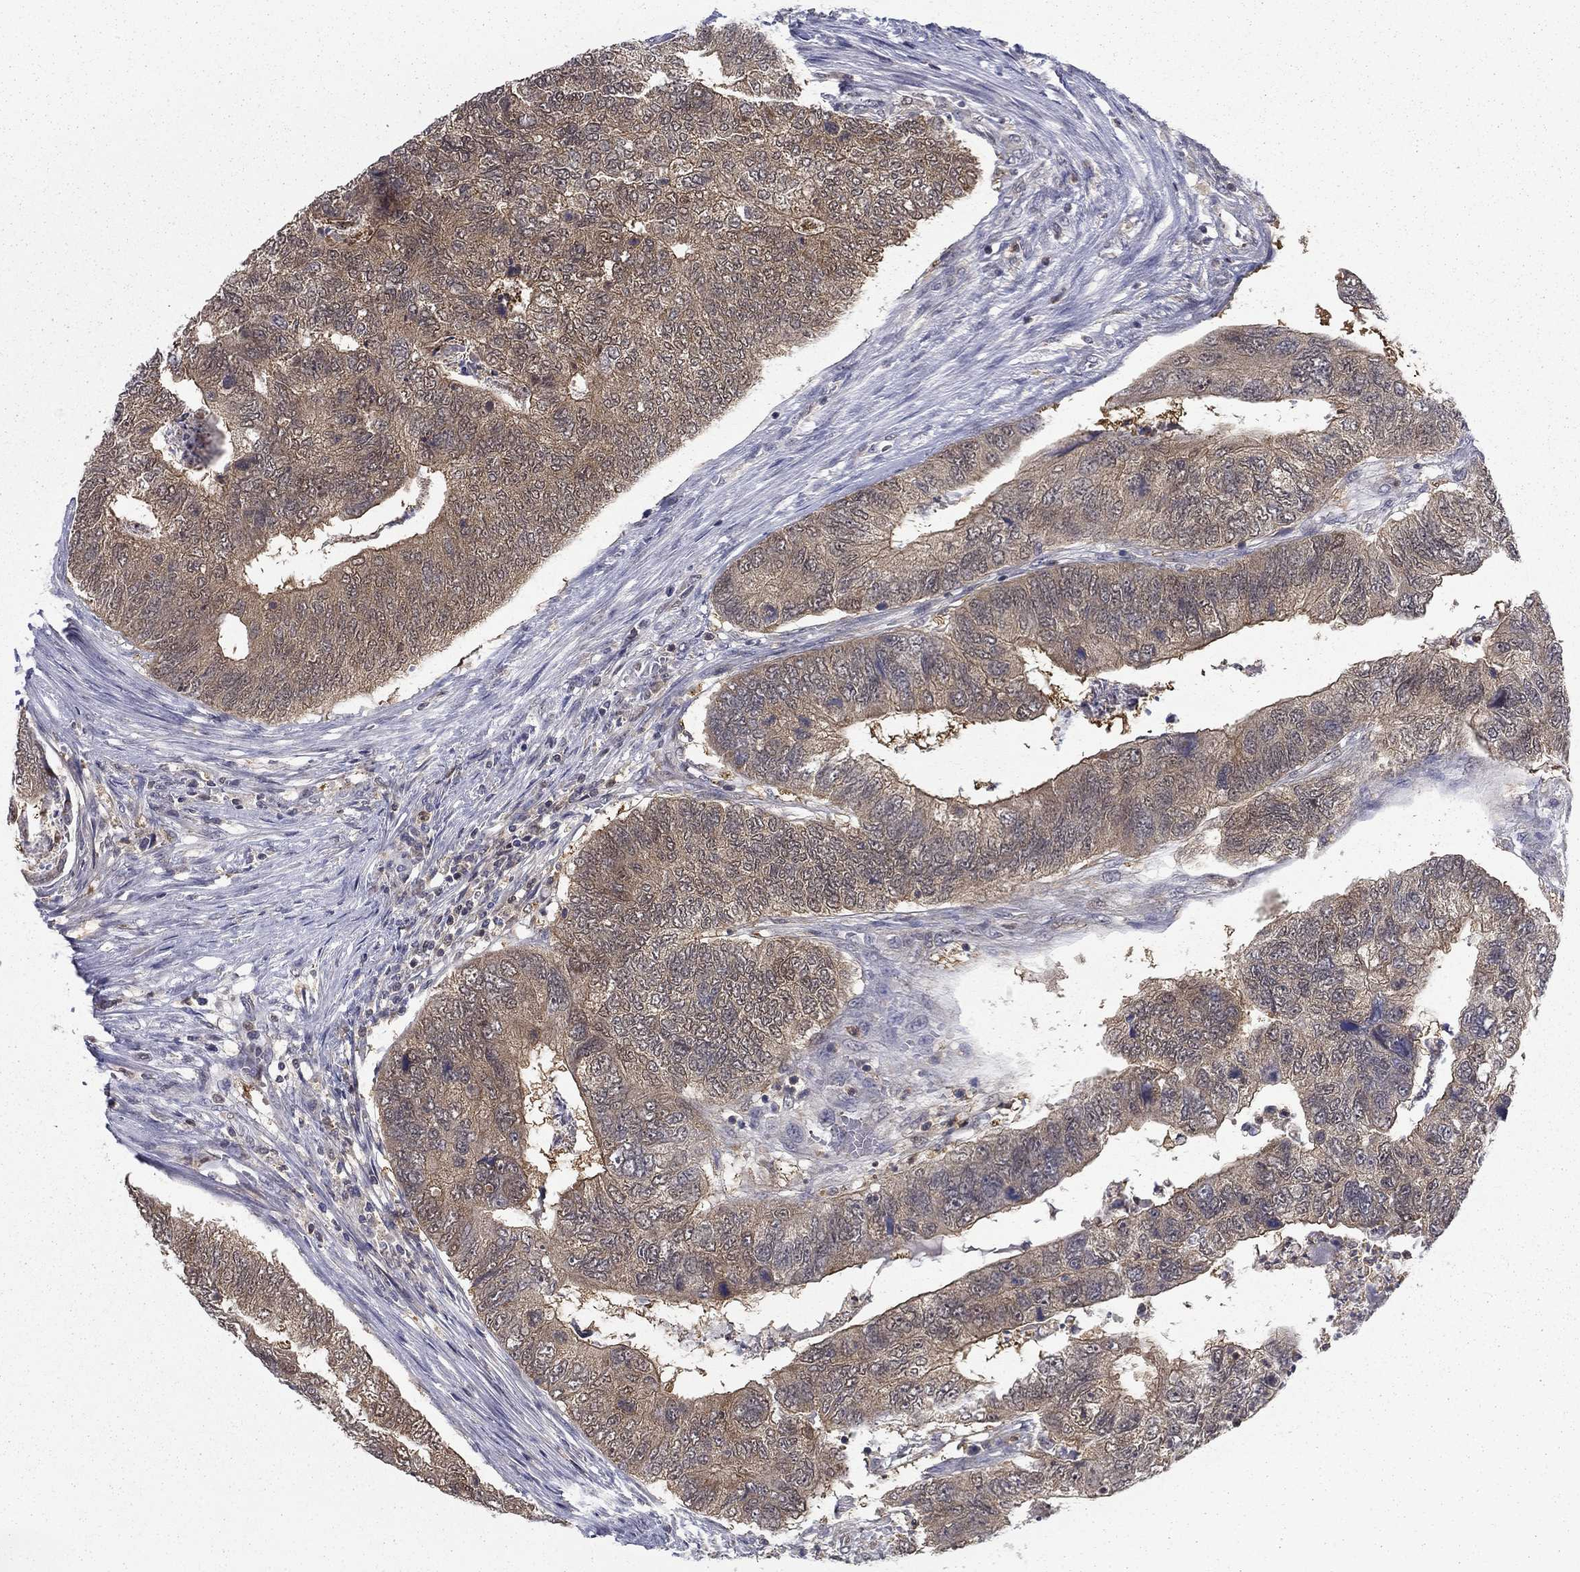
{"staining": {"intensity": "weak", "quantity": "25%-75%", "location": "cytoplasmic/membranous"}, "tissue": "colorectal cancer", "cell_type": "Tumor cells", "image_type": "cancer", "snomed": [{"axis": "morphology", "description": "Adenocarcinoma, NOS"}, {"axis": "topography", "description": "Colon"}], "caption": "High-magnification brightfield microscopy of adenocarcinoma (colorectal) stained with DAB (3,3'-diaminobenzidine) (brown) and counterstained with hematoxylin (blue). tumor cells exhibit weak cytoplasmic/membranous positivity is identified in approximately25%-75% of cells. The protein of interest is shown in brown color, while the nuclei are stained blue.", "gene": "NIT2", "patient": {"sex": "female", "age": 67}}